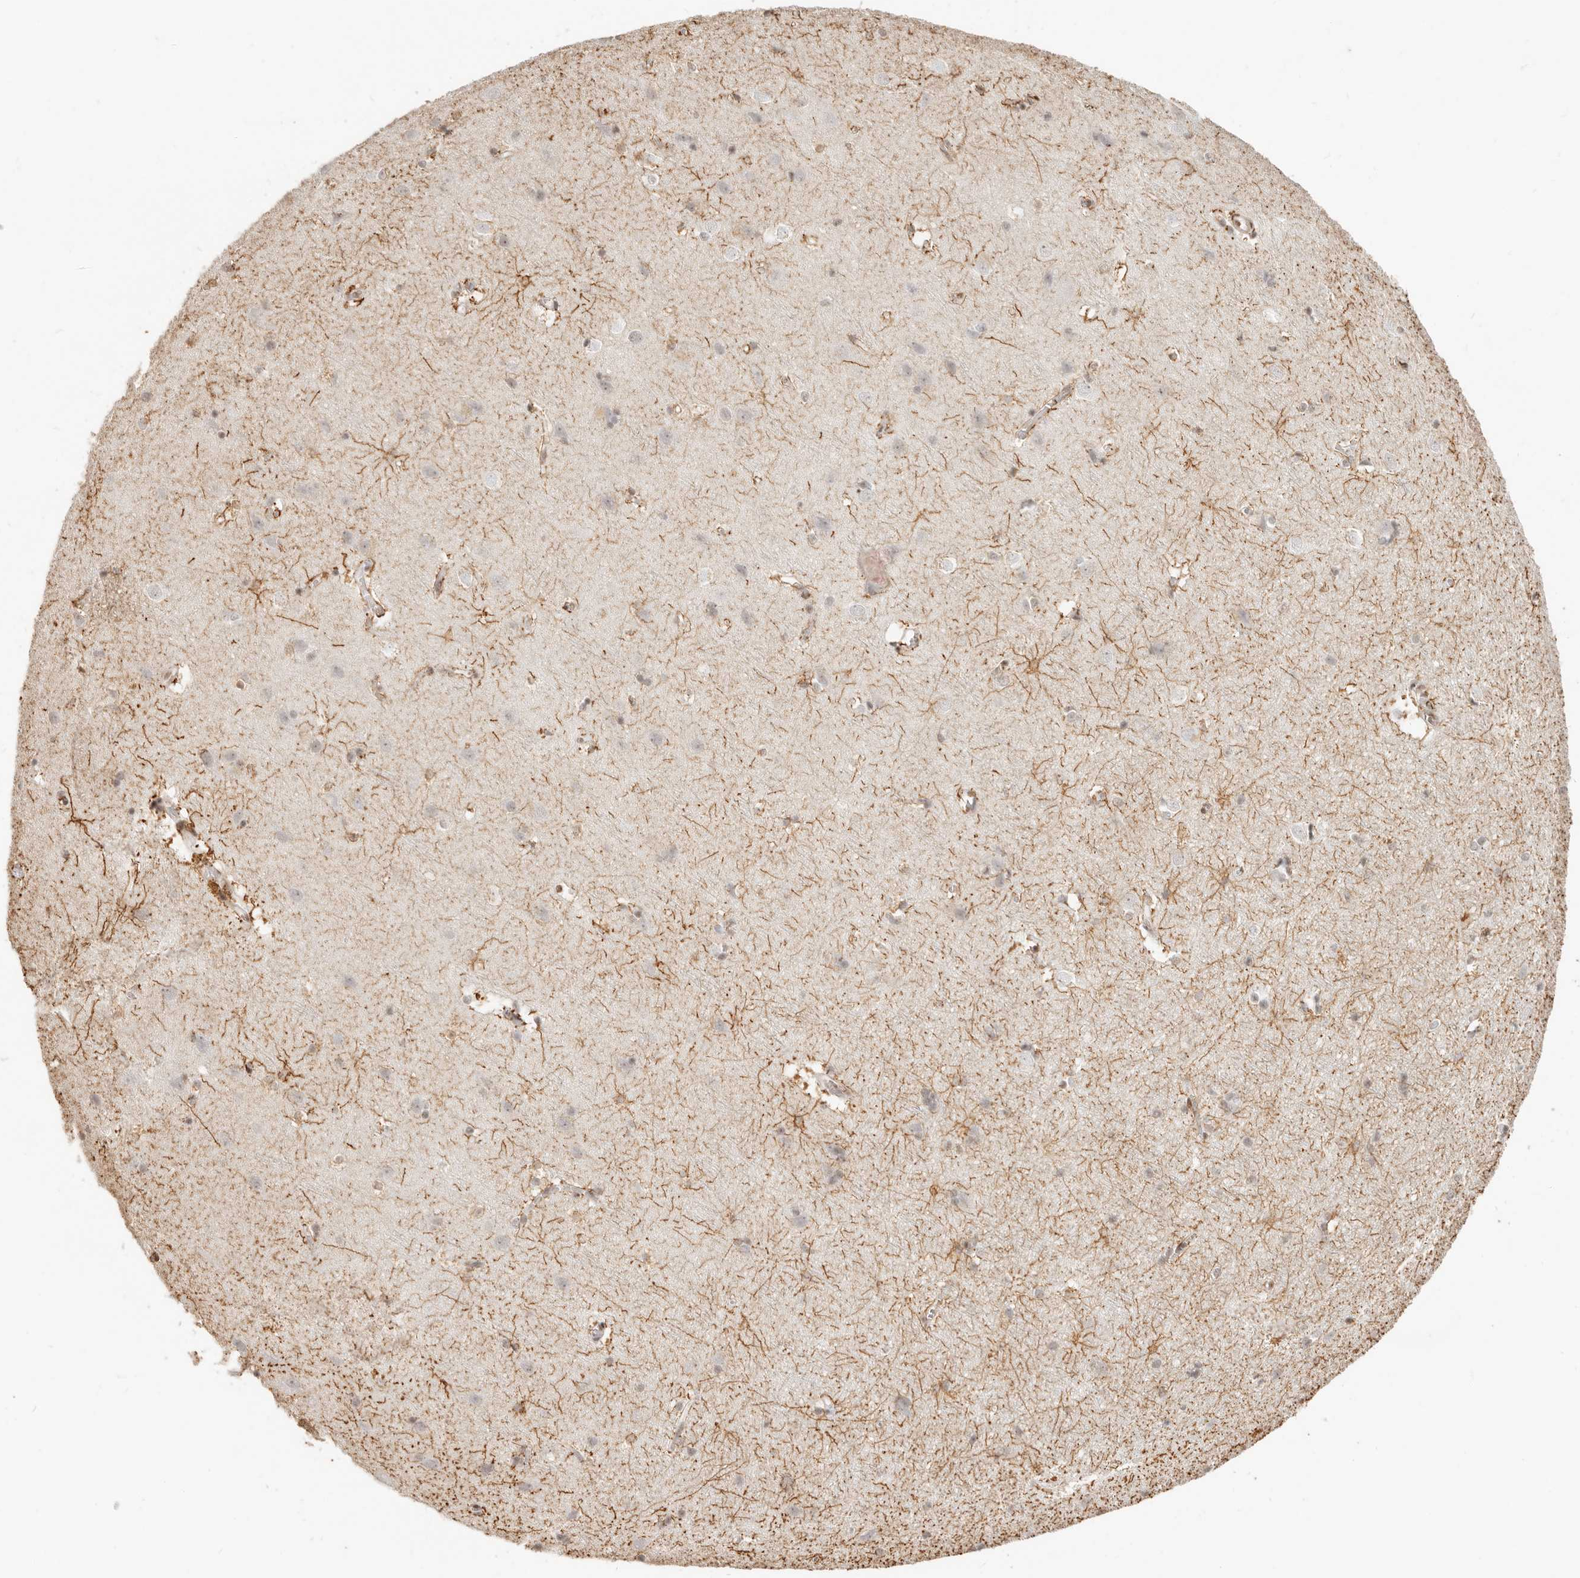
{"staining": {"intensity": "weak", "quantity": ">75%", "location": "cytoplasmic/membranous"}, "tissue": "cerebral cortex", "cell_type": "Endothelial cells", "image_type": "normal", "snomed": [{"axis": "morphology", "description": "Normal tissue, NOS"}, {"axis": "topography", "description": "Cerebral cortex"}], "caption": "Cerebral cortex stained with immunohistochemistry (IHC) shows weak cytoplasmic/membranous staining in about >75% of endothelial cells.", "gene": "GABPA", "patient": {"sex": "male", "age": 54}}